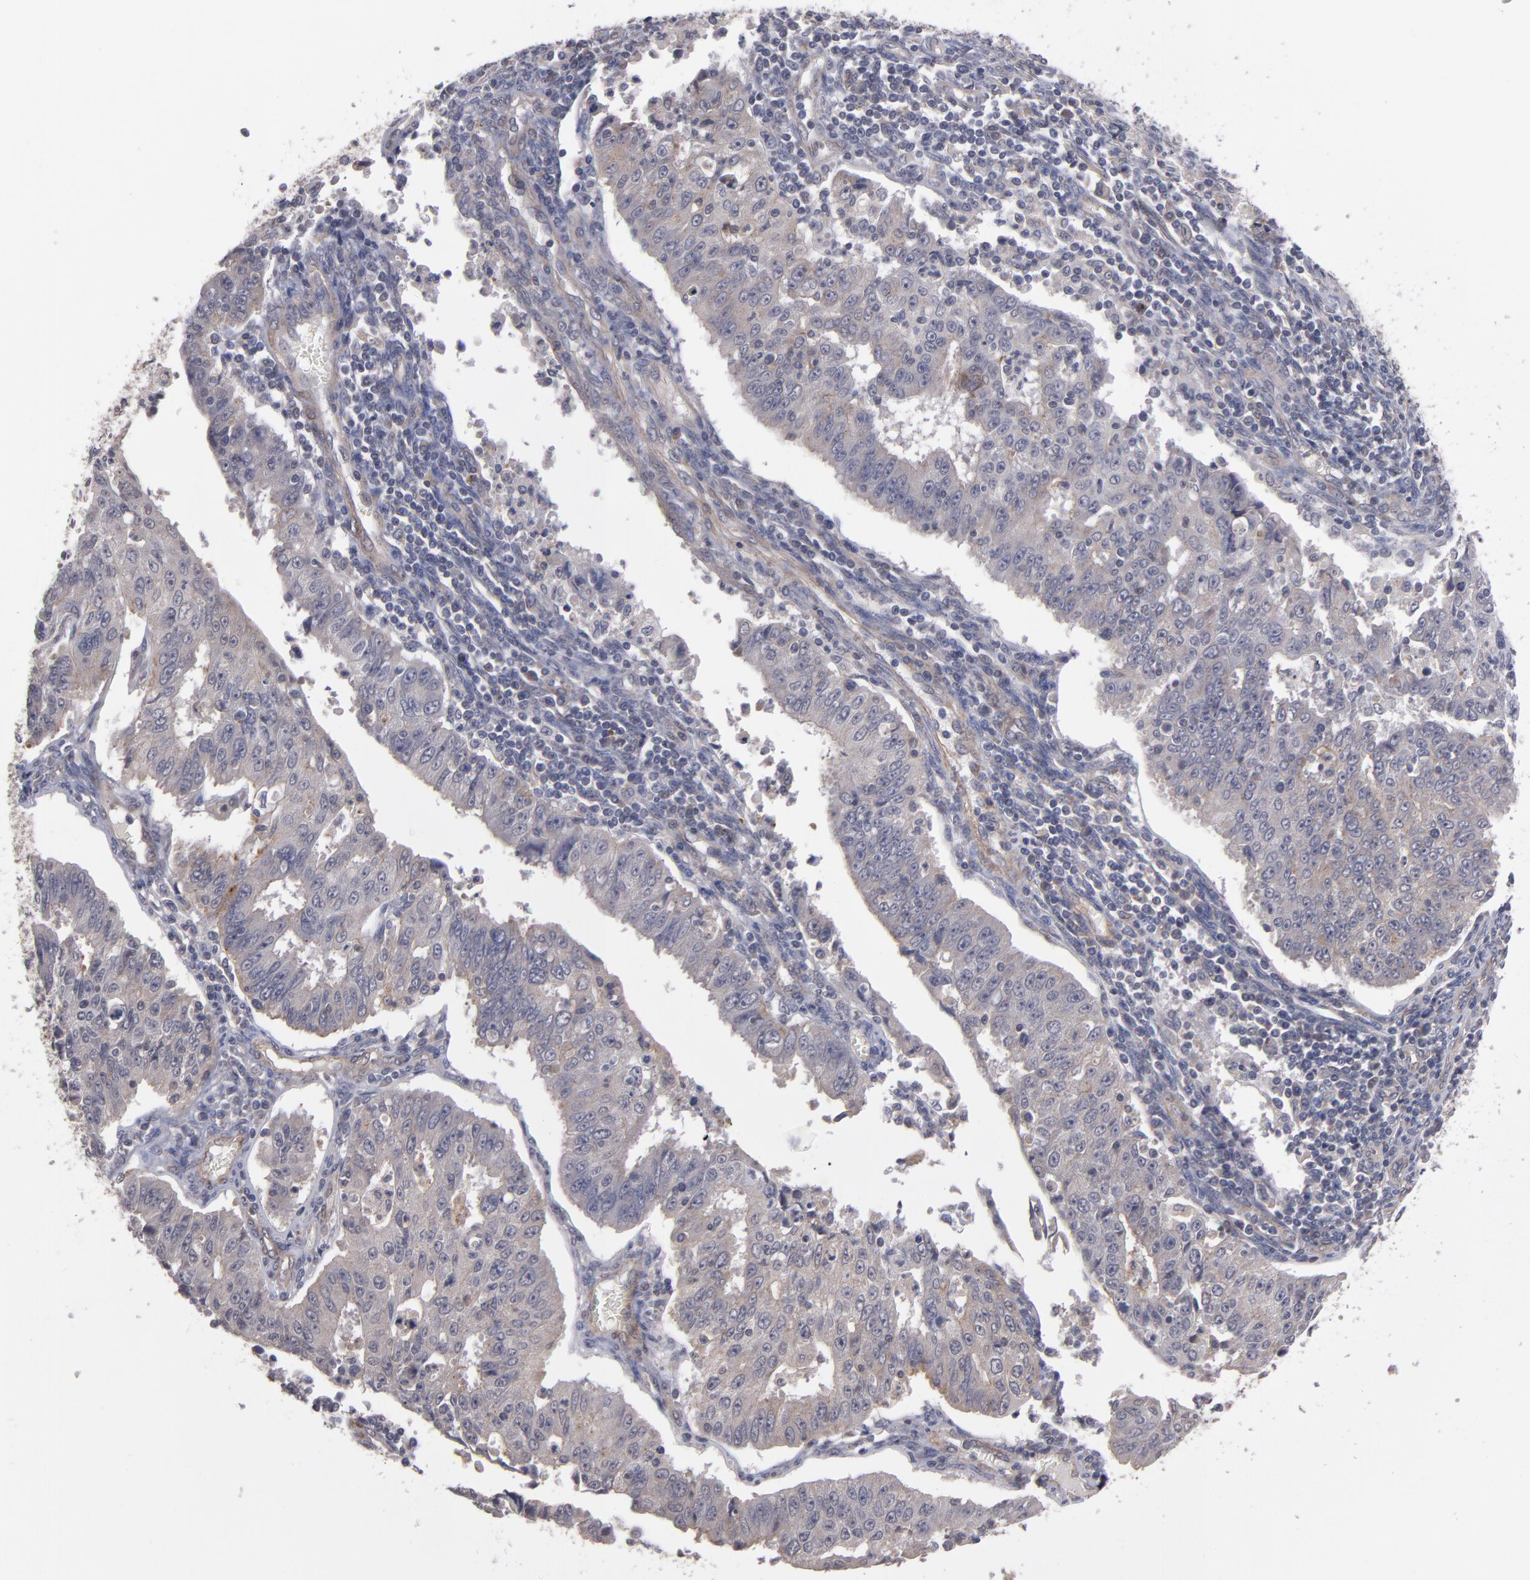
{"staining": {"intensity": "weak", "quantity": "<25%", "location": "cytoplasmic/membranous"}, "tissue": "endometrial cancer", "cell_type": "Tumor cells", "image_type": "cancer", "snomed": [{"axis": "morphology", "description": "Adenocarcinoma, NOS"}, {"axis": "topography", "description": "Endometrium"}], "caption": "An immunohistochemistry photomicrograph of endometrial adenocarcinoma is shown. There is no staining in tumor cells of endometrial adenocarcinoma.", "gene": "CTSO", "patient": {"sex": "female", "age": 42}}